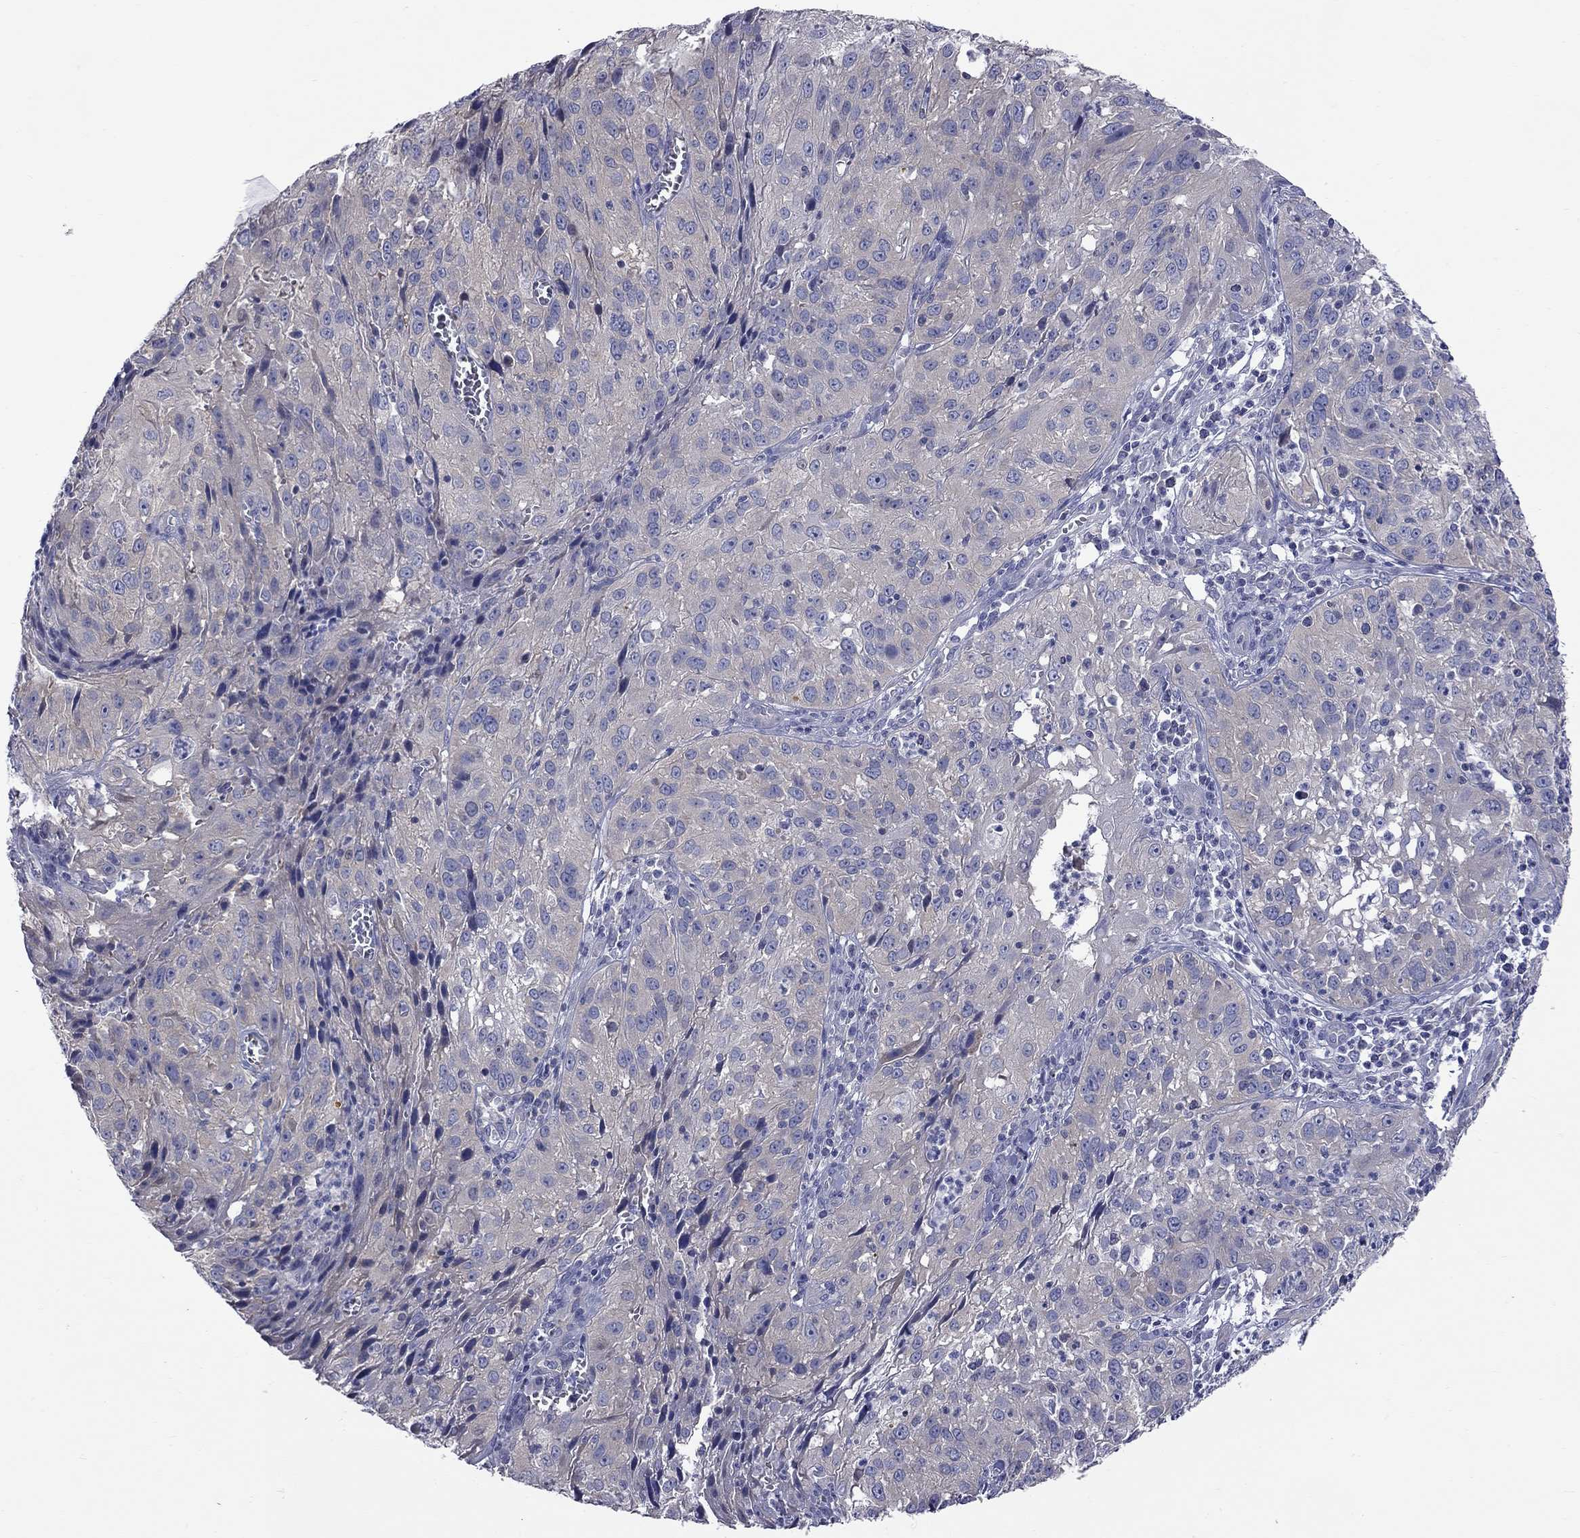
{"staining": {"intensity": "negative", "quantity": "none", "location": "none"}, "tissue": "cervical cancer", "cell_type": "Tumor cells", "image_type": "cancer", "snomed": [{"axis": "morphology", "description": "Squamous cell carcinoma, NOS"}, {"axis": "topography", "description": "Cervix"}], "caption": "There is no significant positivity in tumor cells of cervical cancer (squamous cell carcinoma).", "gene": "ABCB4", "patient": {"sex": "female", "age": 32}}